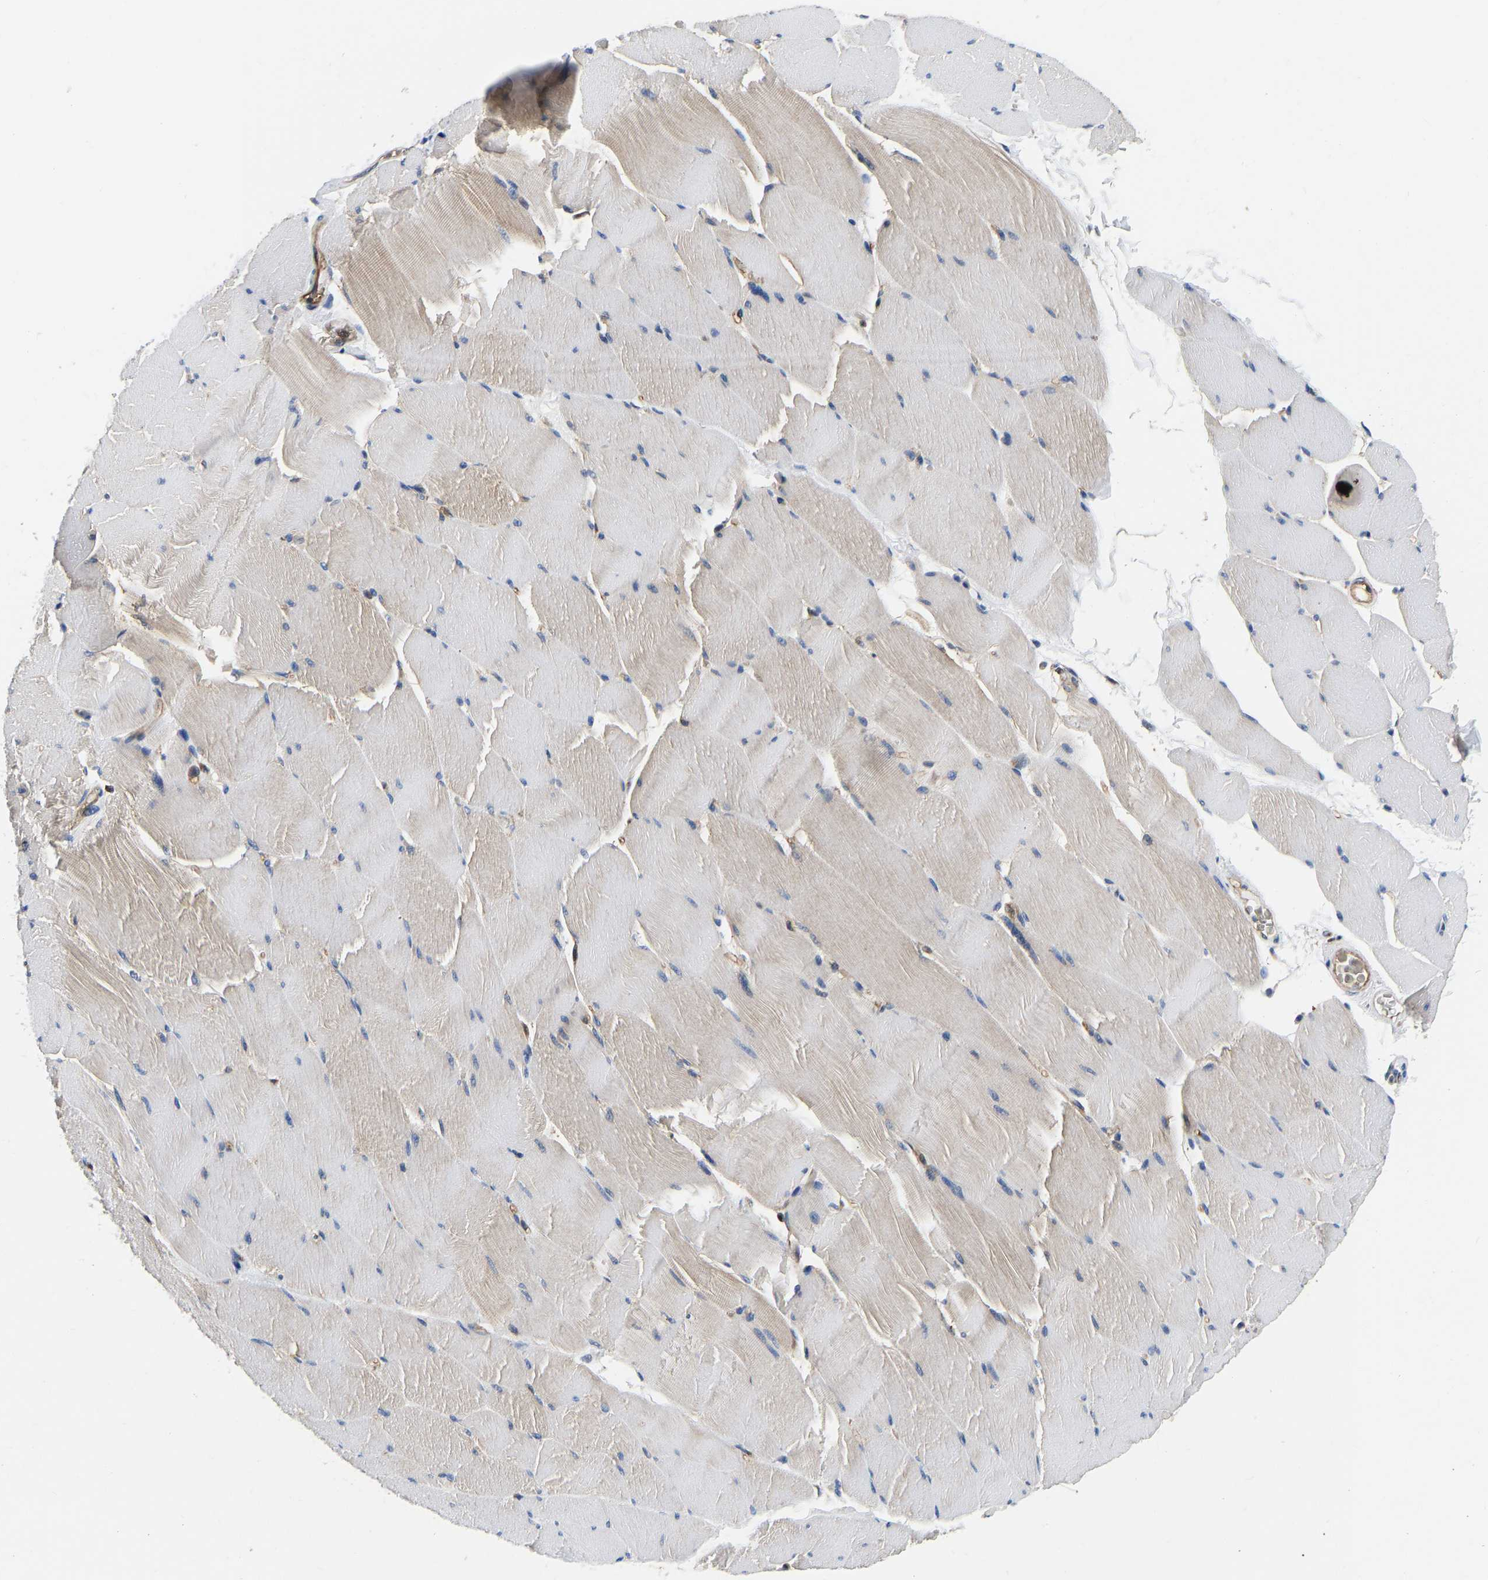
{"staining": {"intensity": "negative", "quantity": "none", "location": "none"}, "tissue": "skeletal muscle", "cell_type": "Myocytes", "image_type": "normal", "snomed": [{"axis": "morphology", "description": "Normal tissue, NOS"}, {"axis": "topography", "description": "Skeletal muscle"}], "caption": "Immunohistochemistry (IHC) of benign human skeletal muscle shows no expression in myocytes. (Brightfield microscopy of DAB IHC at high magnification).", "gene": "FLNB", "patient": {"sex": "male", "age": 62}}